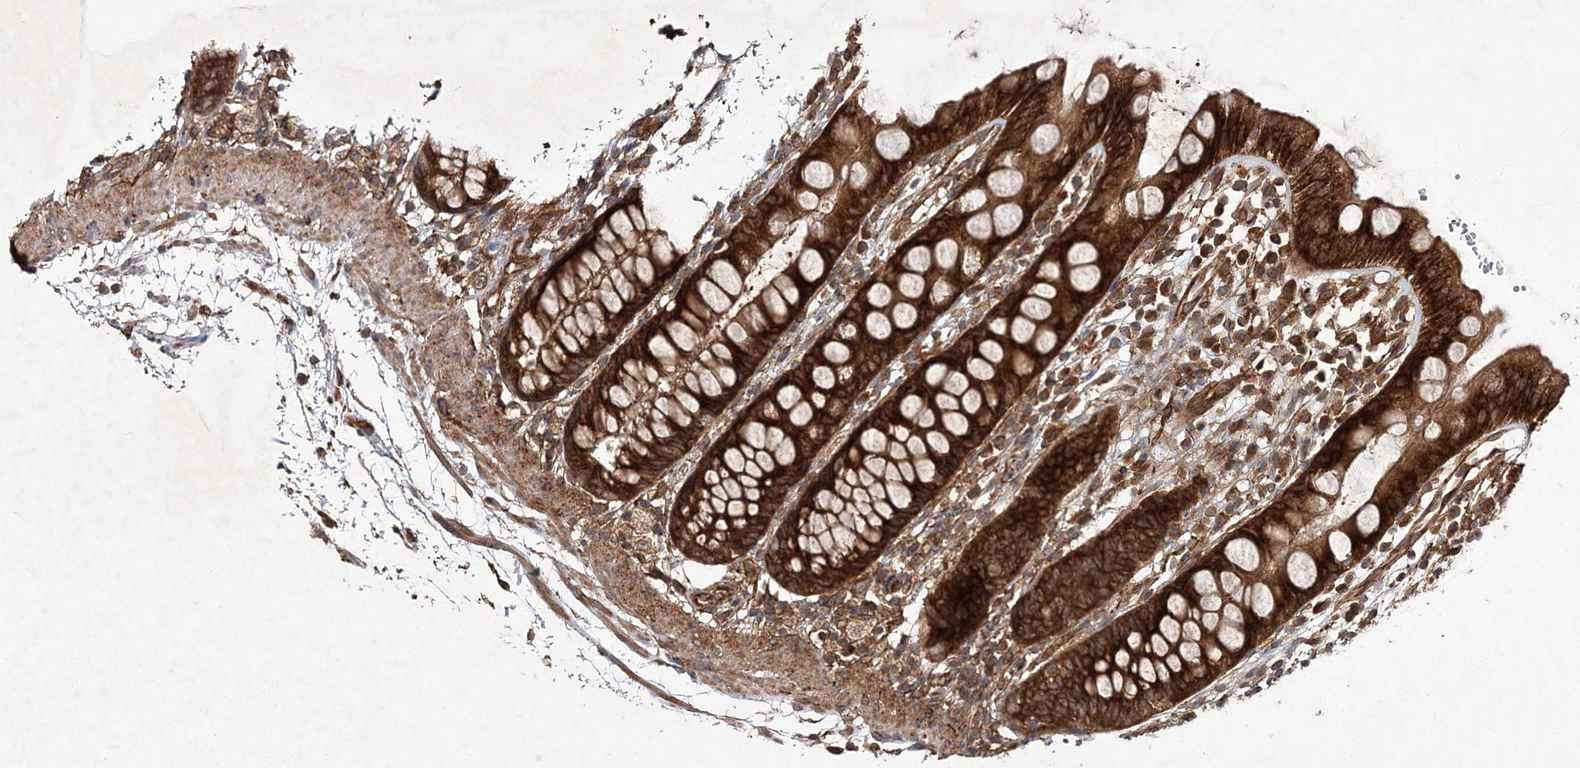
{"staining": {"intensity": "strong", "quantity": ">75%", "location": "cytoplasmic/membranous"}, "tissue": "rectum", "cell_type": "Glandular cells", "image_type": "normal", "snomed": [{"axis": "morphology", "description": "Normal tissue, NOS"}, {"axis": "topography", "description": "Rectum"}], "caption": "Immunohistochemistry (IHC) micrograph of normal rectum: human rectum stained using immunohistochemistry reveals high levels of strong protein expression localized specifically in the cytoplasmic/membranous of glandular cells, appearing as a cytoplasmic/membranous brown color.", "gene": "TMEM9B", "patient": {"sex": "female", "age": 65}}